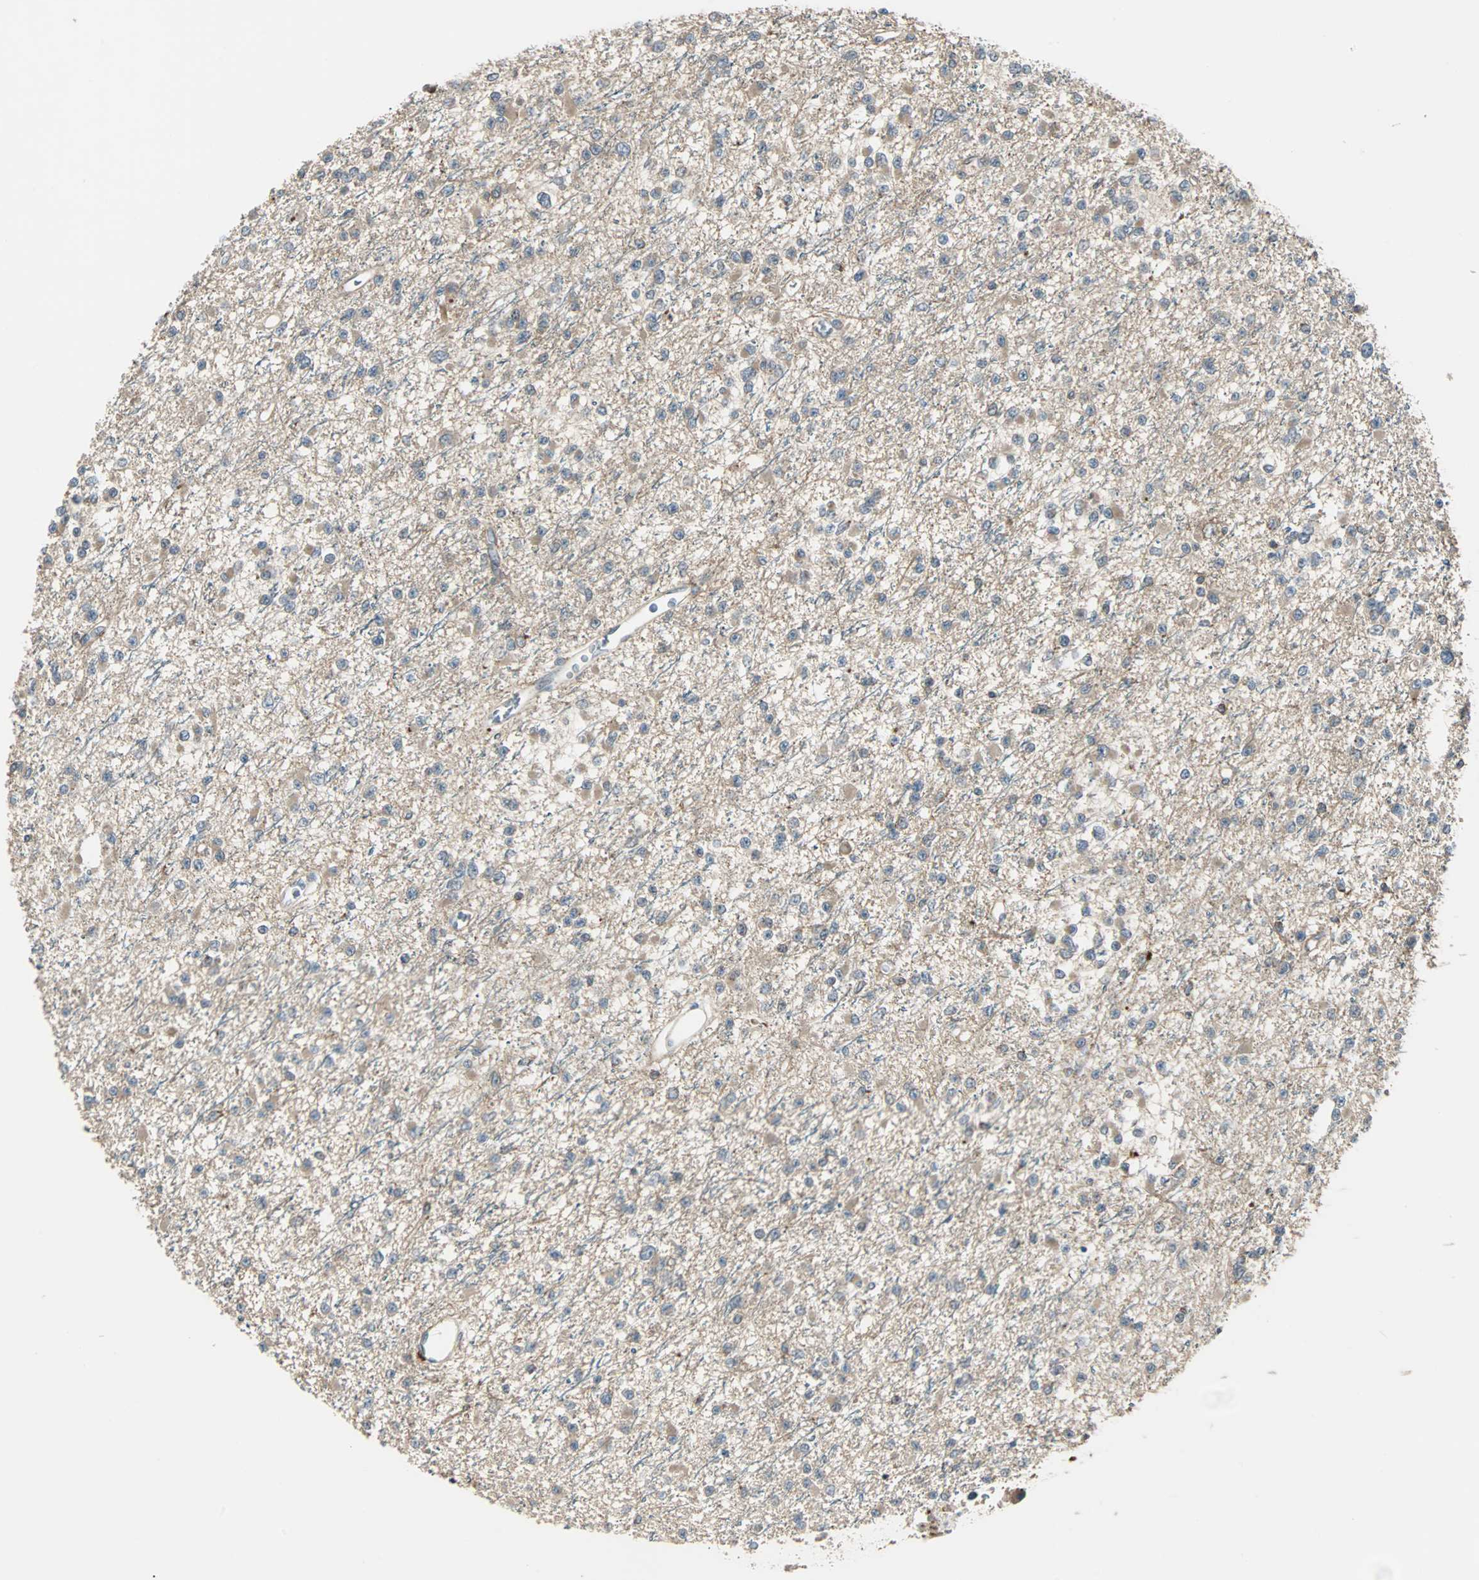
{"staining": {"intensity": "negative", "quantity": "none", "location": "none"}, "tissue": "glioma", "cell_type": "Tumor cells", "image_type": "cancer", "snomed": [{"axis": "morphology", "description": "Glioma, malignant, Low grade"}, {"axis": "topography", "description": "Brain"}], "caption": "The micrograph exhibits no significant staining in tumor cells of malignant low-grade glioma.", "gene": "ARF1", "patient": {"sex": "female", "age": 22}}